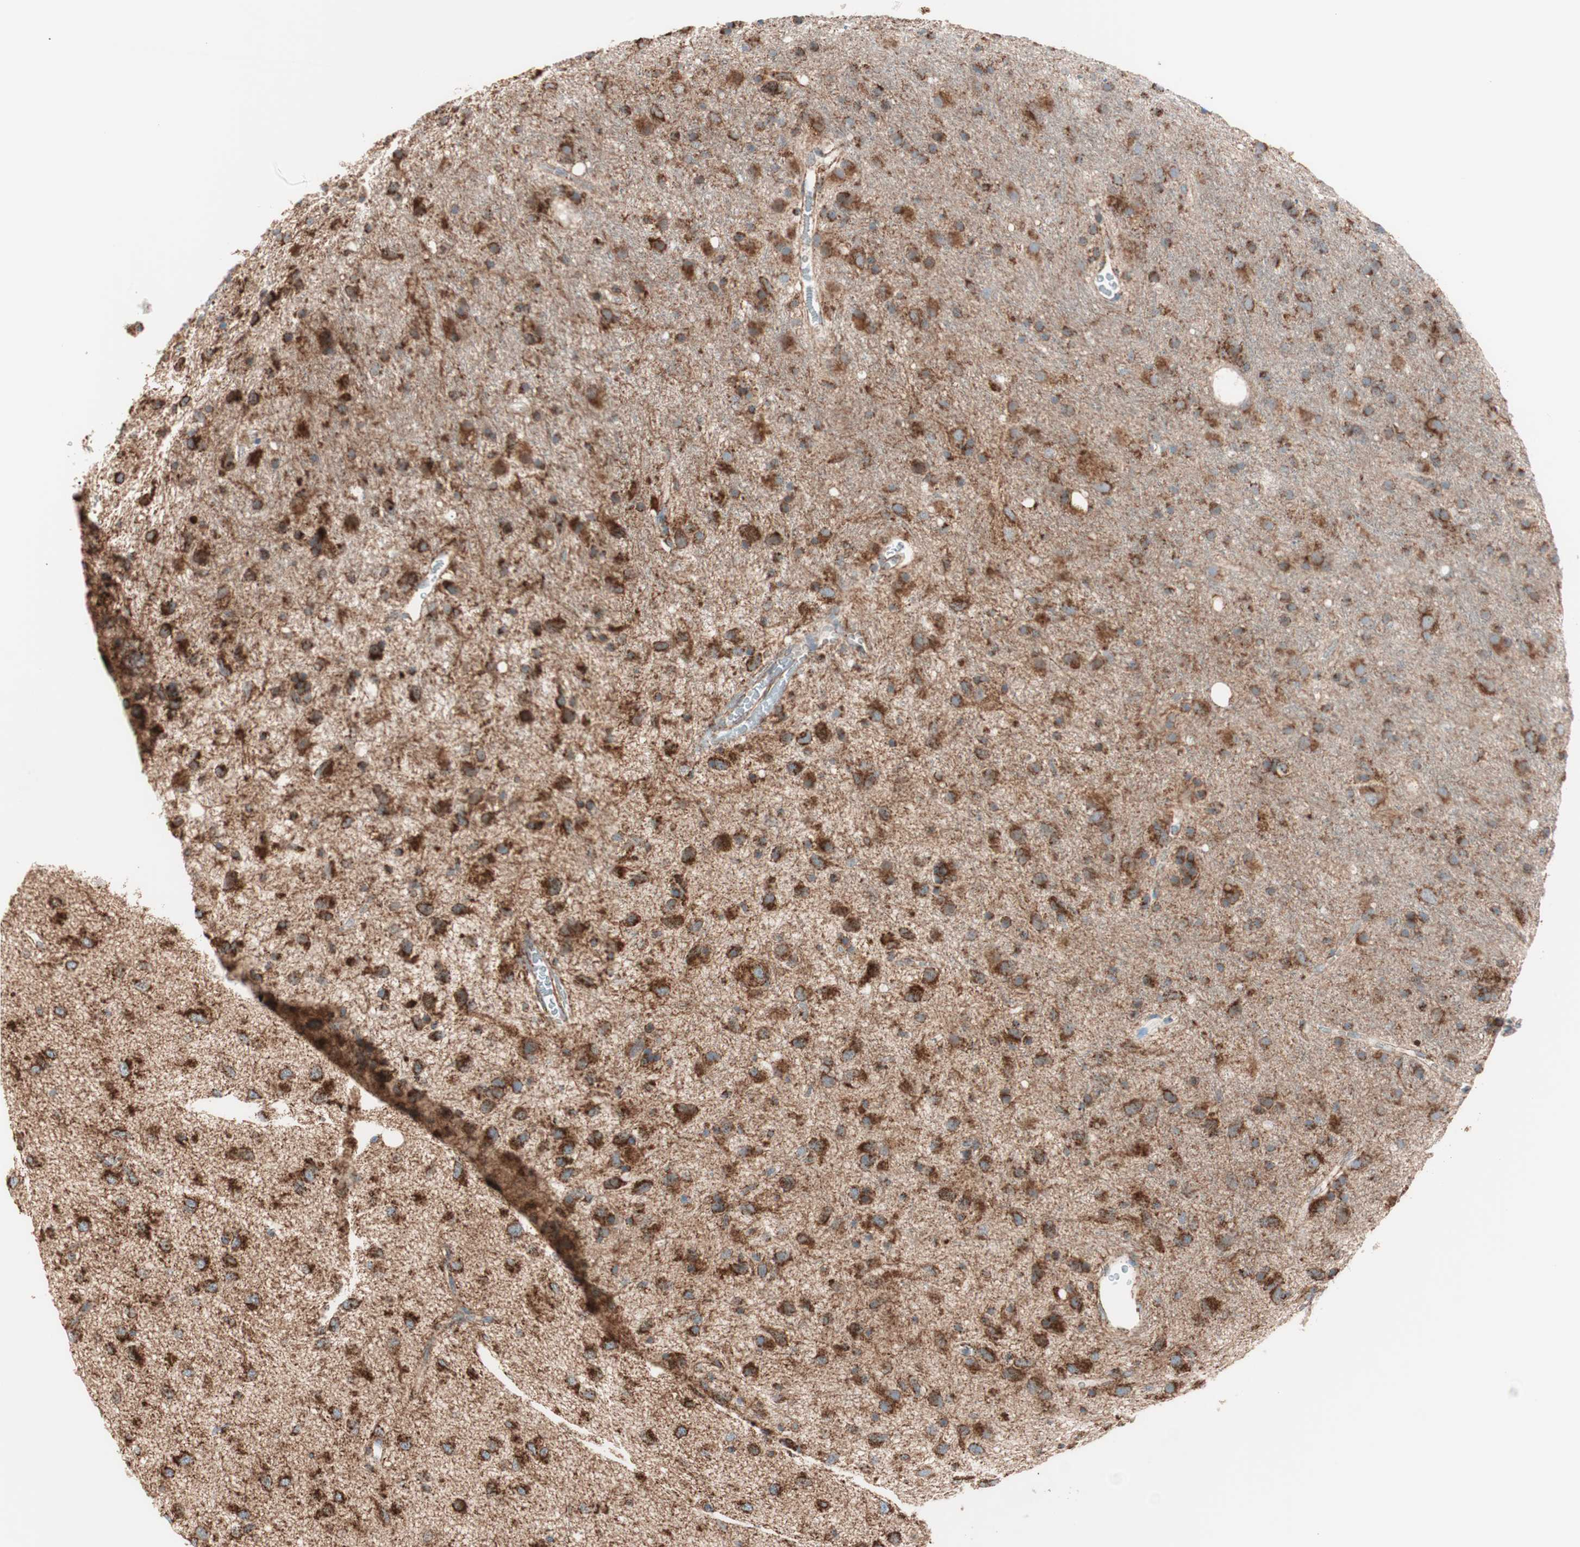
{"staining": {"intensity": "strong", "quantity": ">75%", "location": "cytoplasmic/membranous"}, "tissue": "glioma", "cell_type": "Tumor cells", "image_type": "cancer", "snomed": [{"axis": "morphology", "description": "Glioma, malignant, Low grade"}, {"axis": "topography", "description": "Brain"}], "caption": "Protein staining of glioma tissue displays strong cytoplasmic/membranous expression in about >75% of tumor cells. The staining is performed using DAB brown chromogen to label protein expression. The nuclei are counter-stained blue using hematoxylin.", "gene": "TOMM22", "patient": {"sex": "male", "age": 77}}